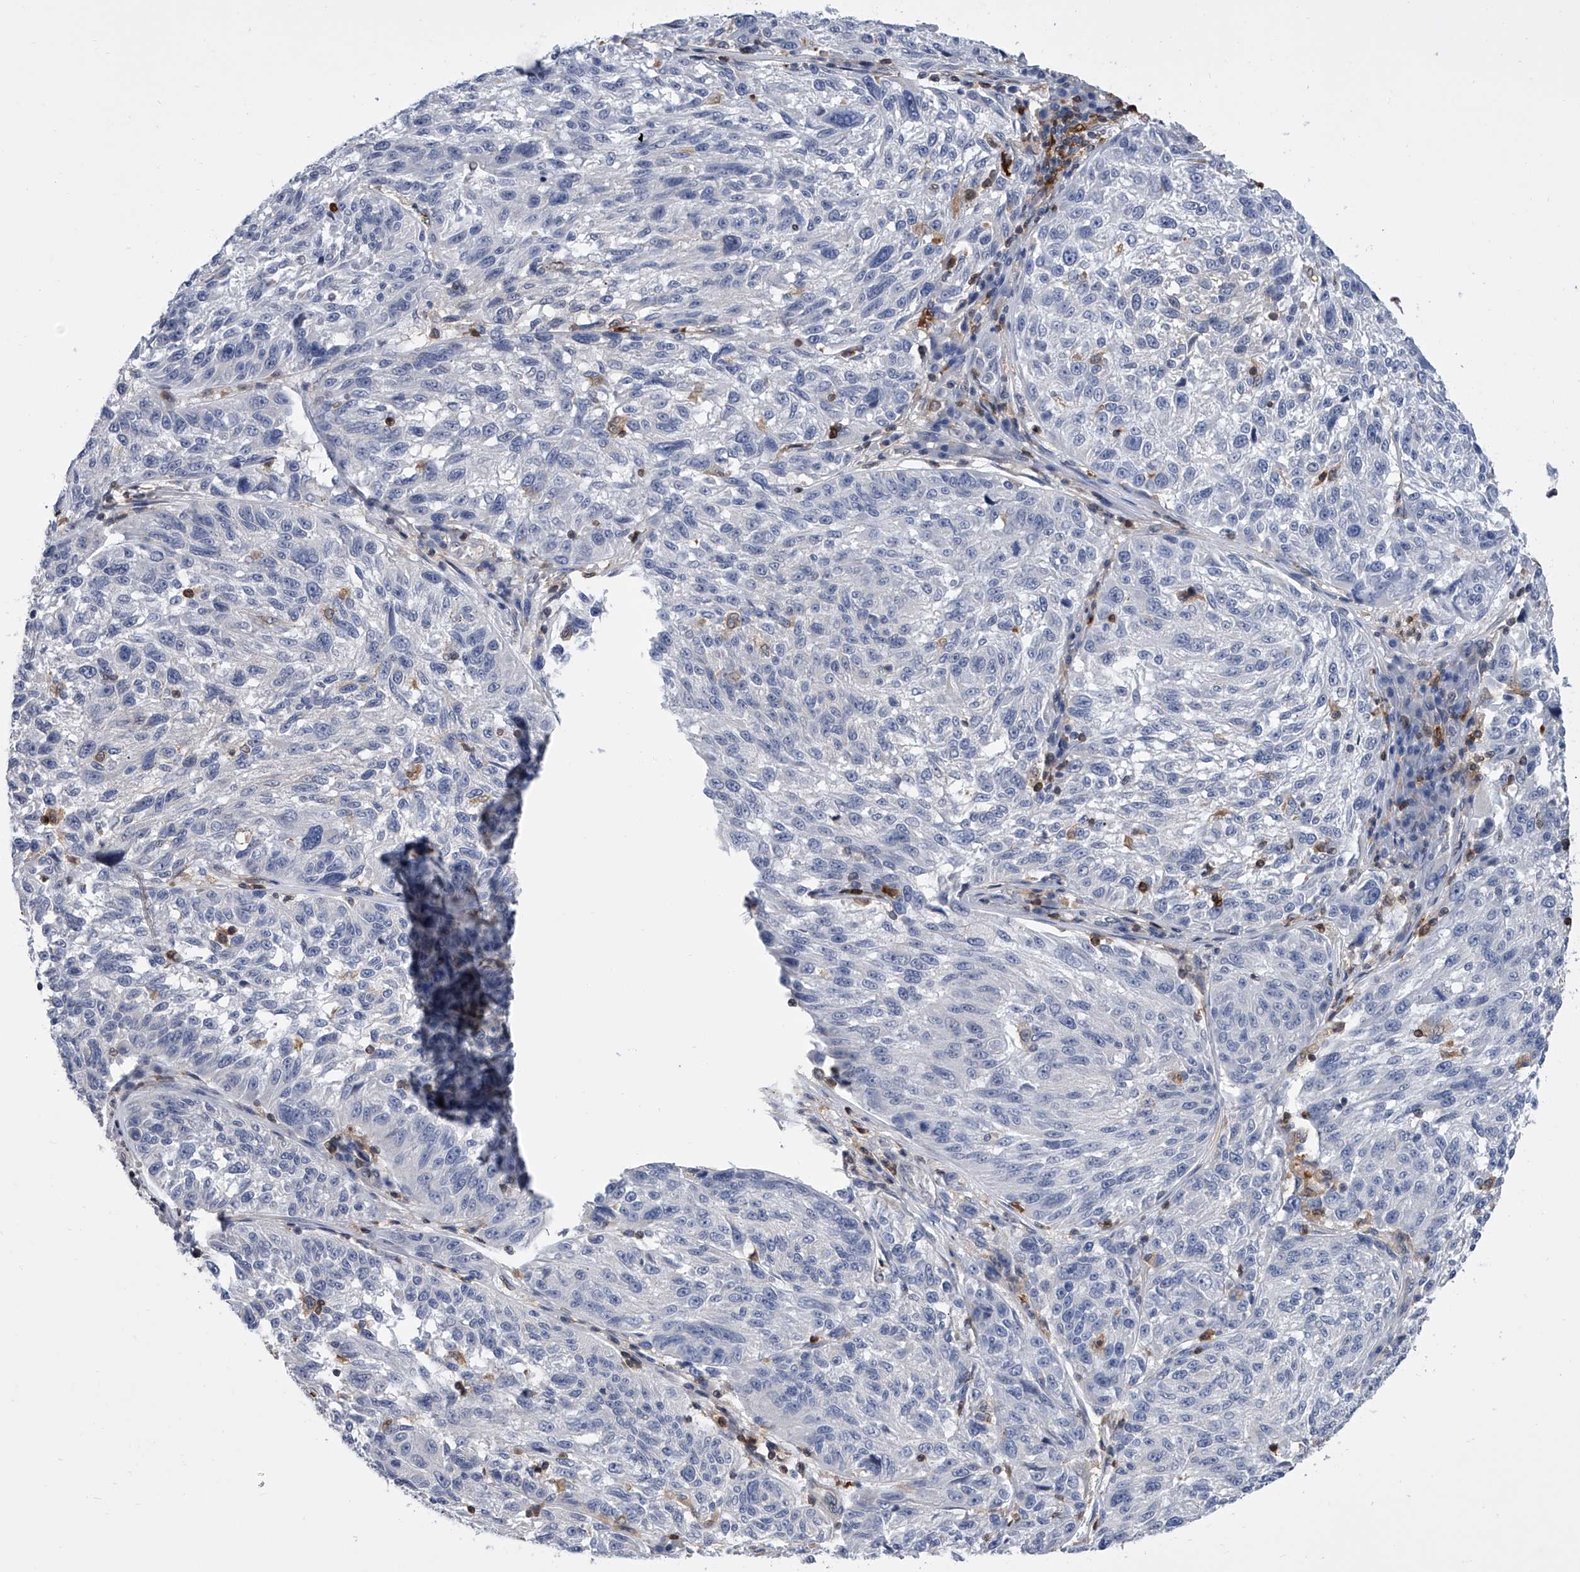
{"staining": {"intensity": "negative", "quantity": "none", "location": "none"}, "tissue": "melanoma", "cell_type": "Tumor cells", "image_type": "cancer", "snomed": [{"axis": "morphology", "description": "Malignant melanoma, NOS"}, {"axis": "topography", "description": "Skin"}], "caption": "This is an IHC micrograph of melanoma. There is no expression in tumor cells.", "gene": "SERPINB9", "patient": {"sex": "male", "age": 53}}